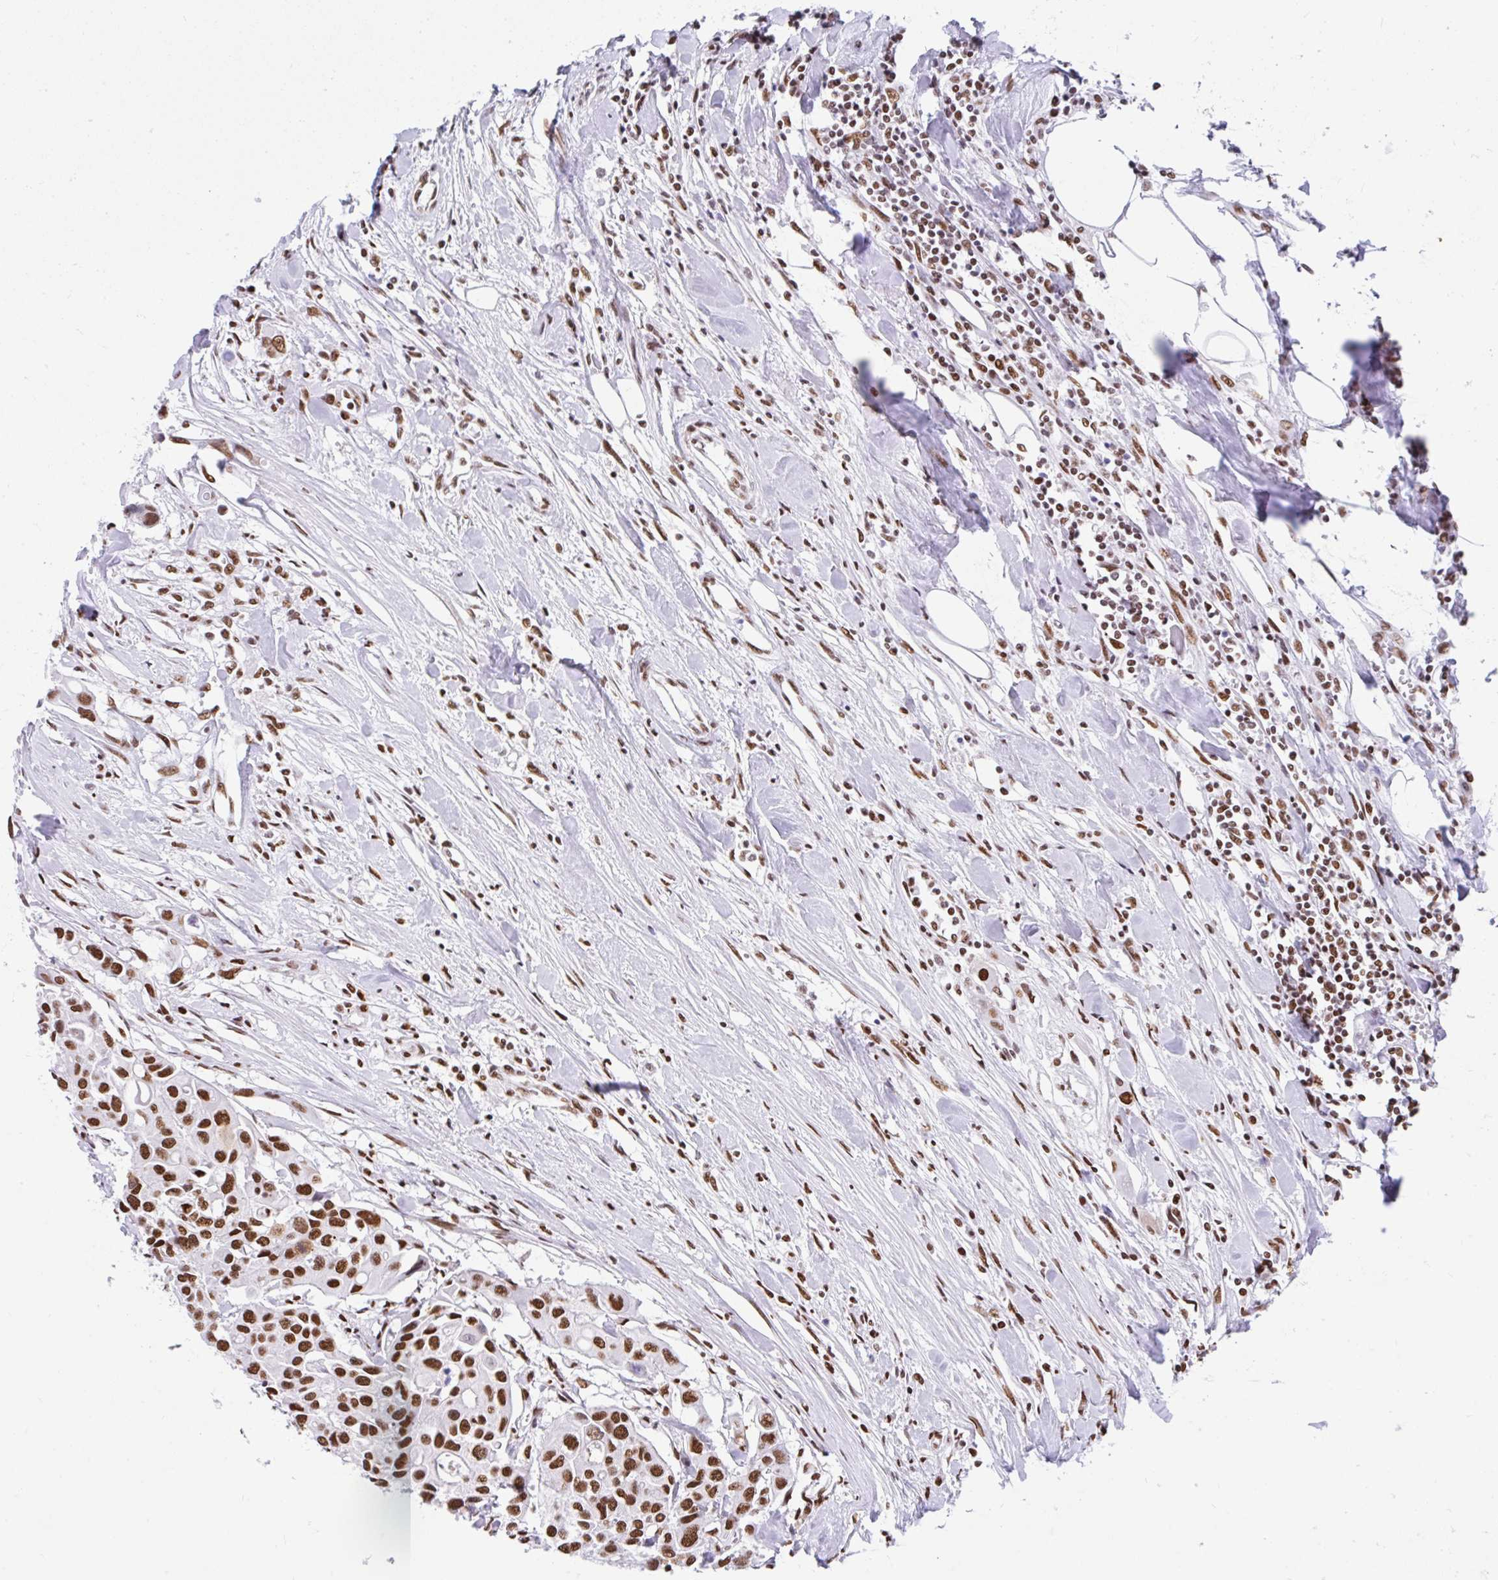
{"staining": {"intensity": "strong", "quantity": ">75%", "location": "nuclear"}, "tissue": "colorectal cancer", "cell_type": "Tumor cells", "image_type": "cancer", "snomed": [{"axis": "morphology", "description": "Adenocarcinoma, NOS"}, {"axis": "topography", "description": "Colon"}], "caption": "A brown stain highlights strong nuclear positivity of a protein in human adenocarcinoma (colorectal) tumor cells. (IHC, brightfield microscopy, high magnification).", "gene": "KHDRBS1", "patient": {"sex": "male", "age": 77}}